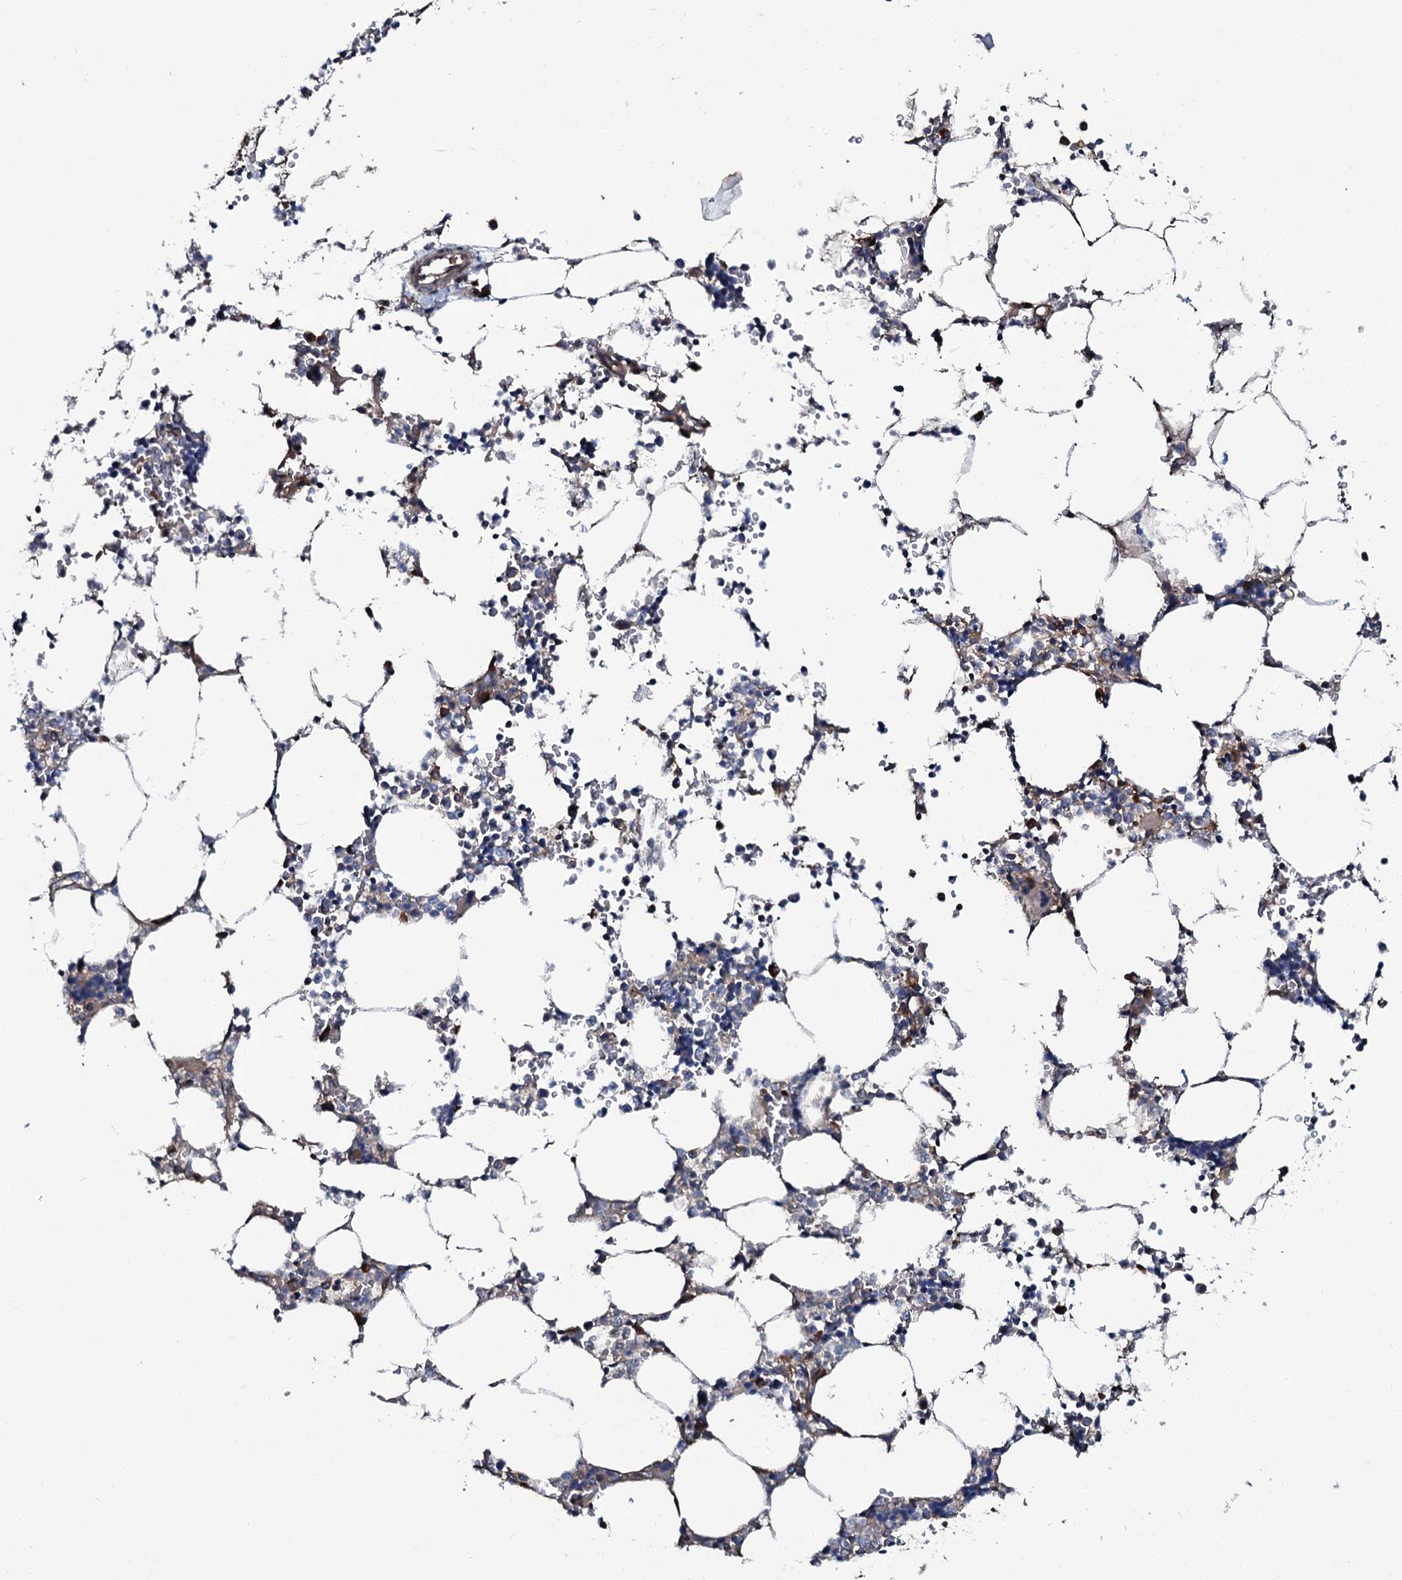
{"staining": {"intensity": "moderate", "quantity": "<25%", "location": "cytoplasmic/membranous"}, "tissue": "bone marrow", "cell_type": "Hematopoietic cells", "image_type": "normal", "snomed": [{"axis": "morphology", "description": "Normal tissue, NOS"}, {"axis": "topography", "description": "Bone marrow"}], "caption": "The micrograph demonstrates immunohistochemical staining of benign bone marrow. There is moderate cytoplasmic/membranous staining is appreciated in approximately <25% of hematopoietic cells.", "gene": "USPL1", "patient": {"sex": "male", "age": 64}}